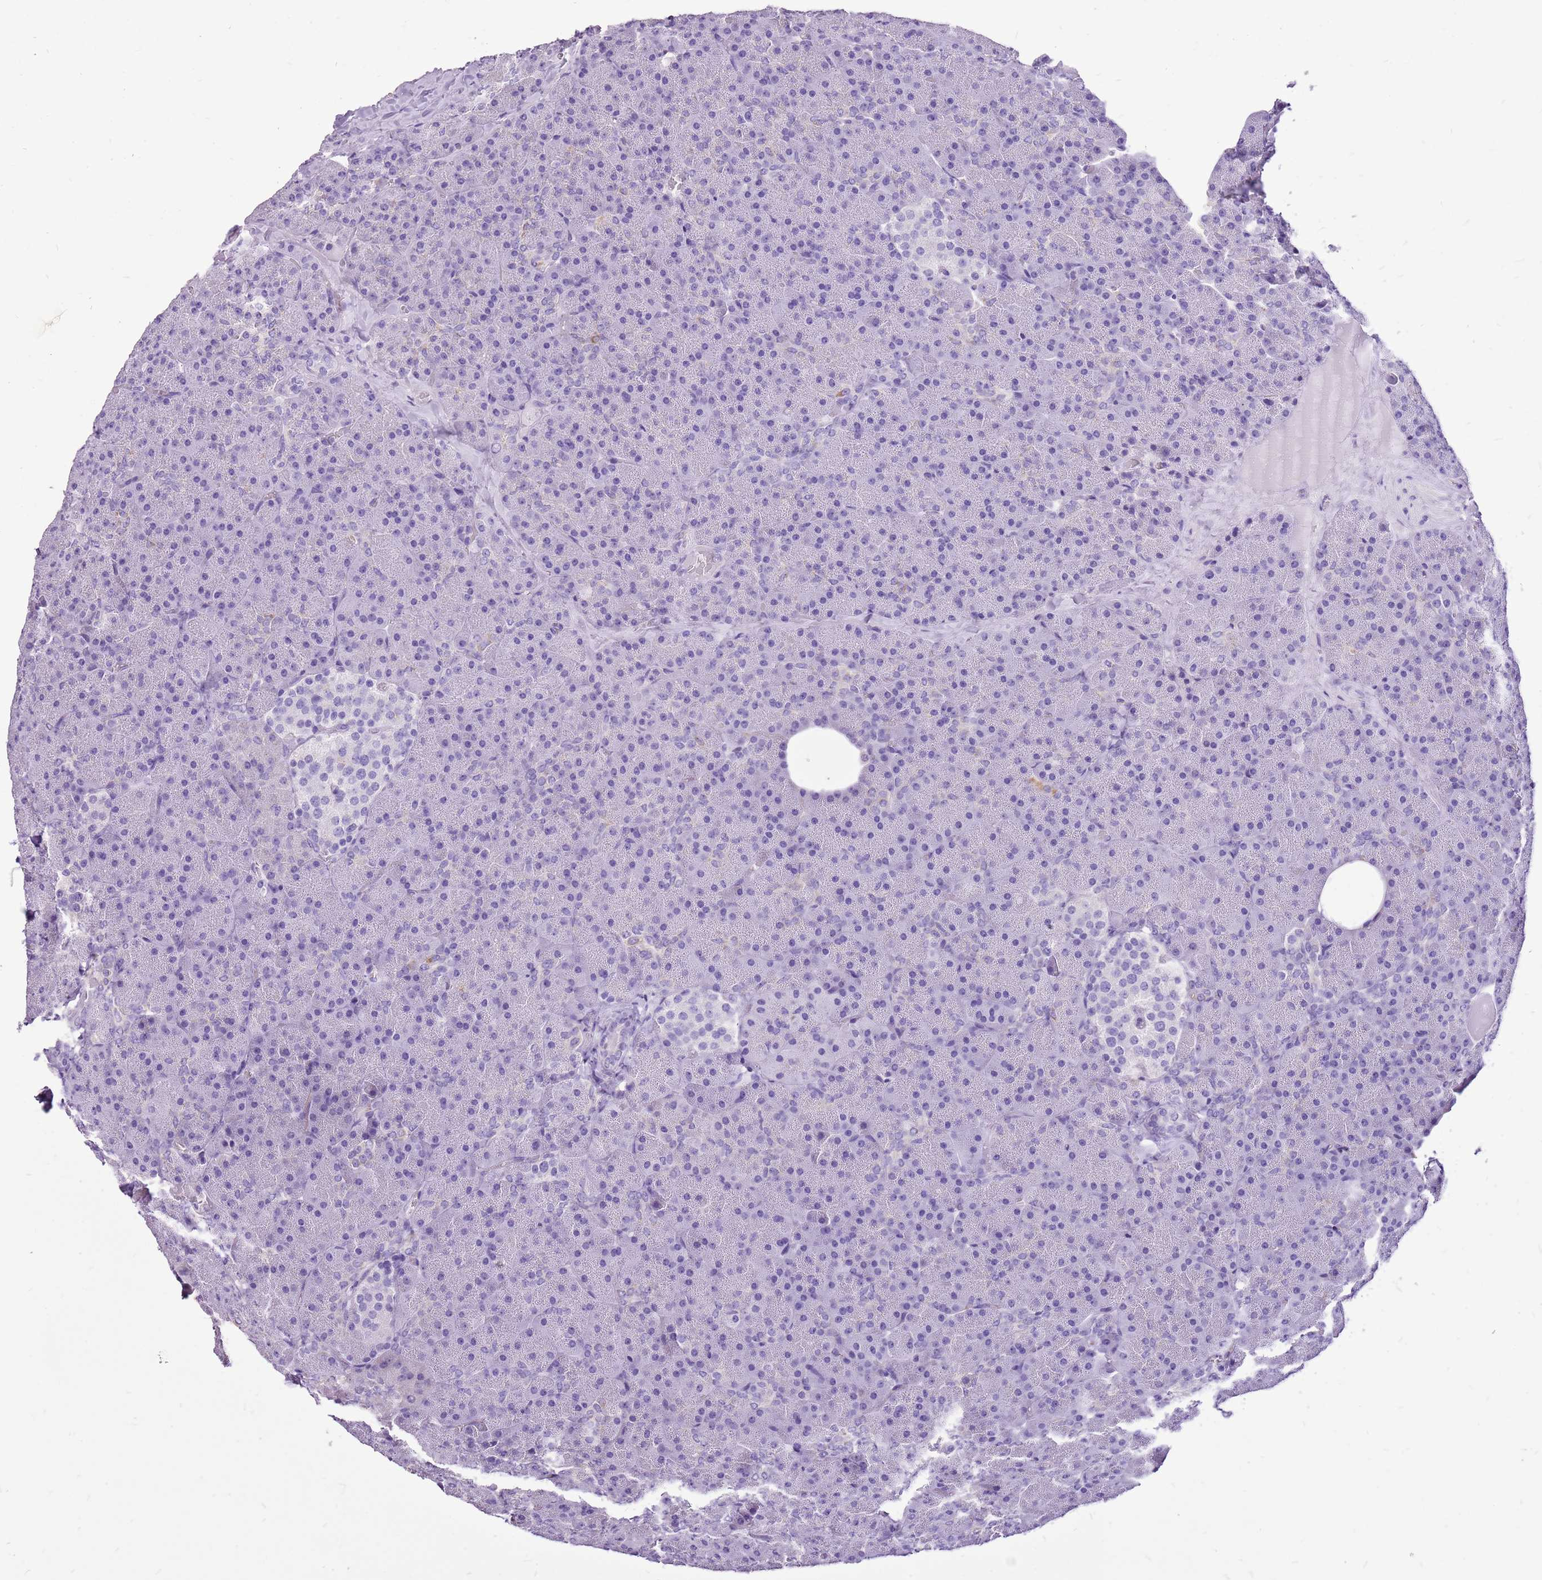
{"staining": {"intensity": "moderate", "quantity": "<25%", "location": "cytoplasmic/membranous"}, "tissue": "pancreas", "cell_type": "Exocrine glandular cells", "image_type": "normal", "snomed": [{"axis": "morphology", "description": "Normal tissue, NOS"}, {"axis": "morphology", "description": "Carcinoid, malignant, NOS"}, {"axis": "topography", "description": "Pancreas"}], "caption": "The histopathology image displays immunohistochemical staining of normal pancreas. There is moderate cytoplasmic/membranous staining is present in about <25% of exocrine glandular cells.", "gene": "ACSS3", "patient": {"sex": "female", "age": 35}}